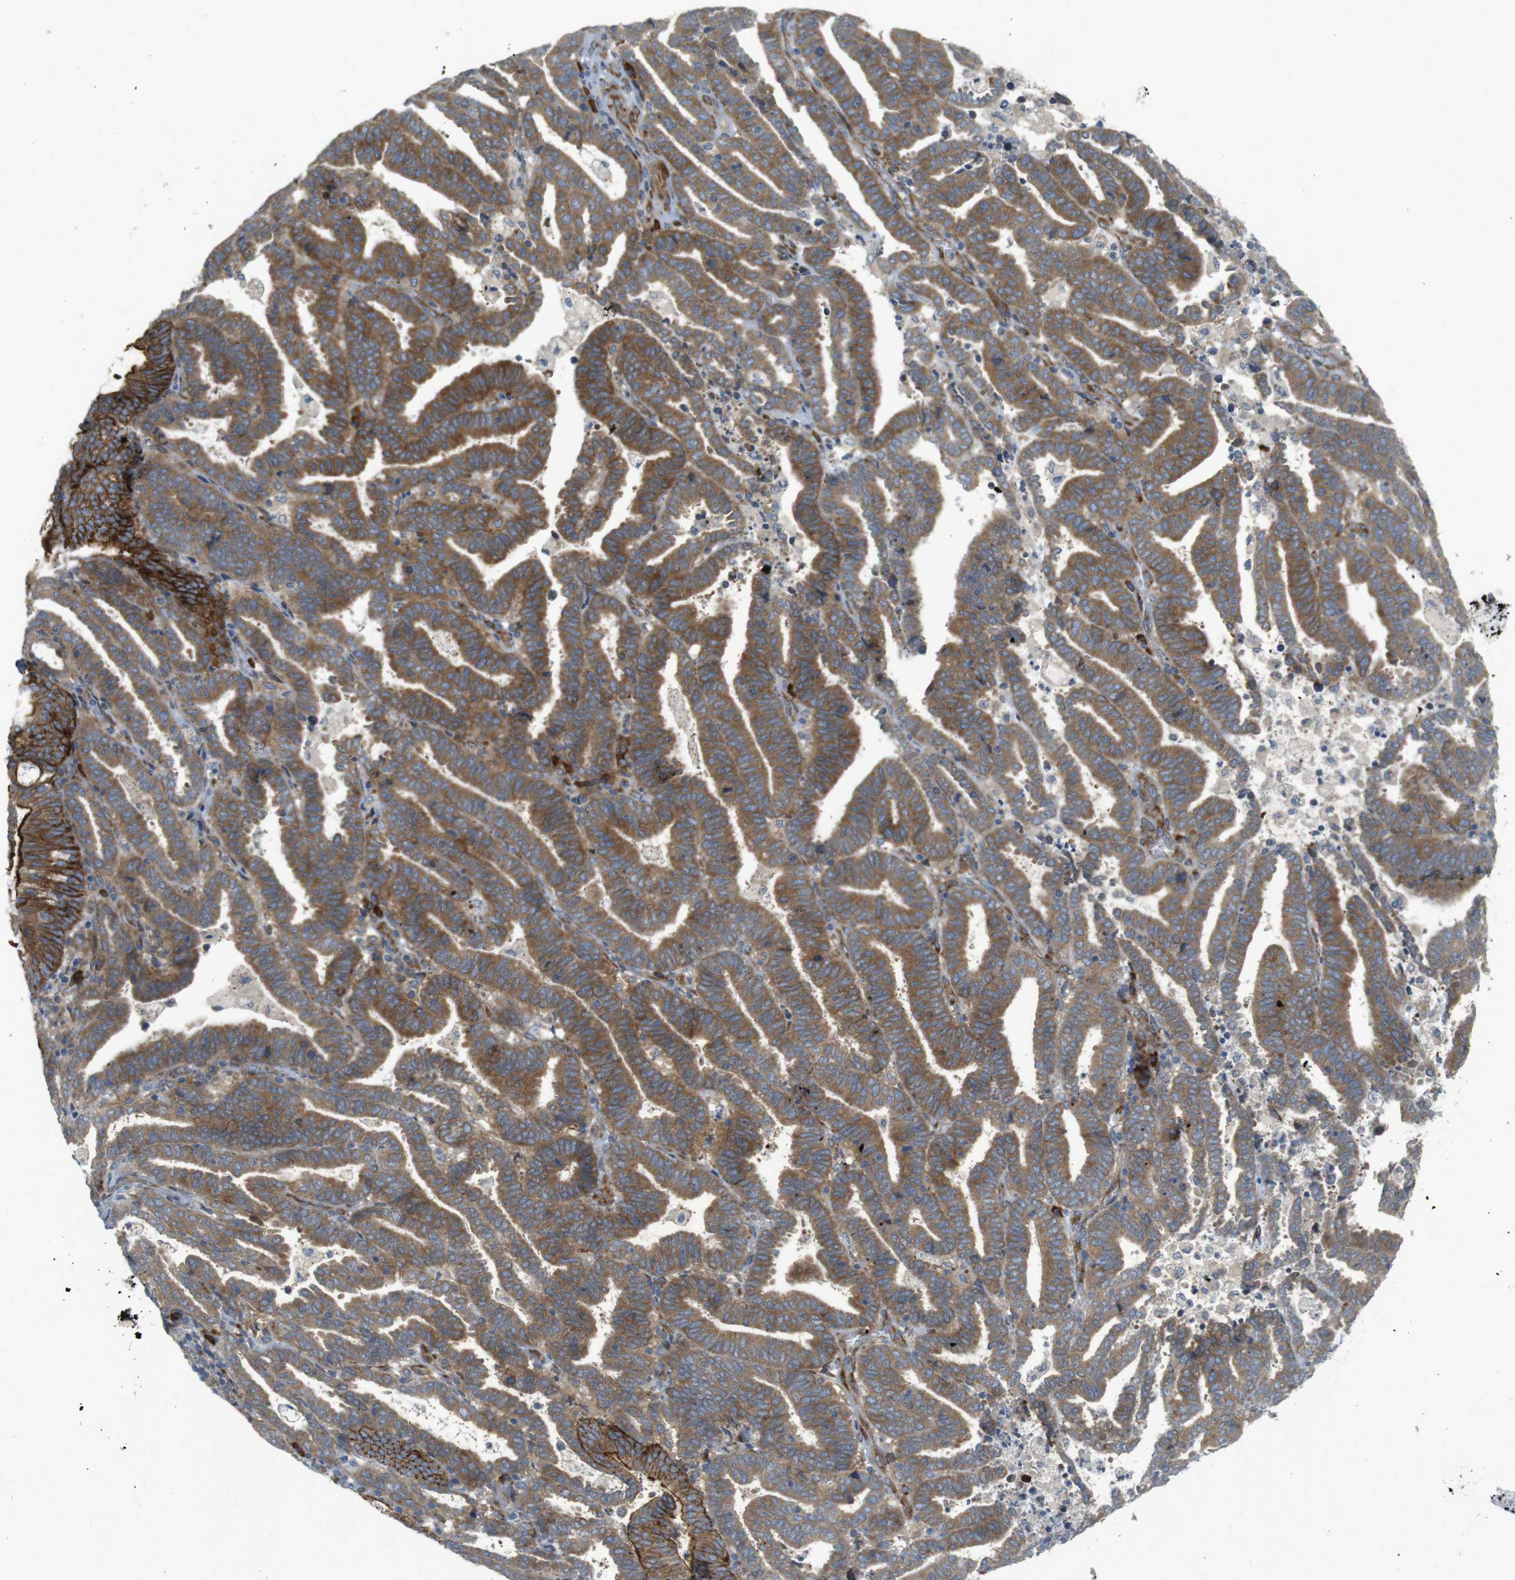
{"staining": {"intensity": "moderate", "quantity": ">75%", "location": "cytoplasmic/membranous"}, "tissue": "endometrial cancer", "cell_type": "Tumor cells", "image_type": "cancer", "snomed": [{"axis": "morphology", "description": "Adenocarcinoma, NOS"}, {"axis": "topography", "description": "Uterus"}], "caption": "Tumor cells demonstrate medium levels of moderate cytoplasmic/membranous positivity in approximately >75% of cells in adenocarcinoma (endometrial).", "gene": "GJC3", "patient": {"sex": "female", "age": 83}}